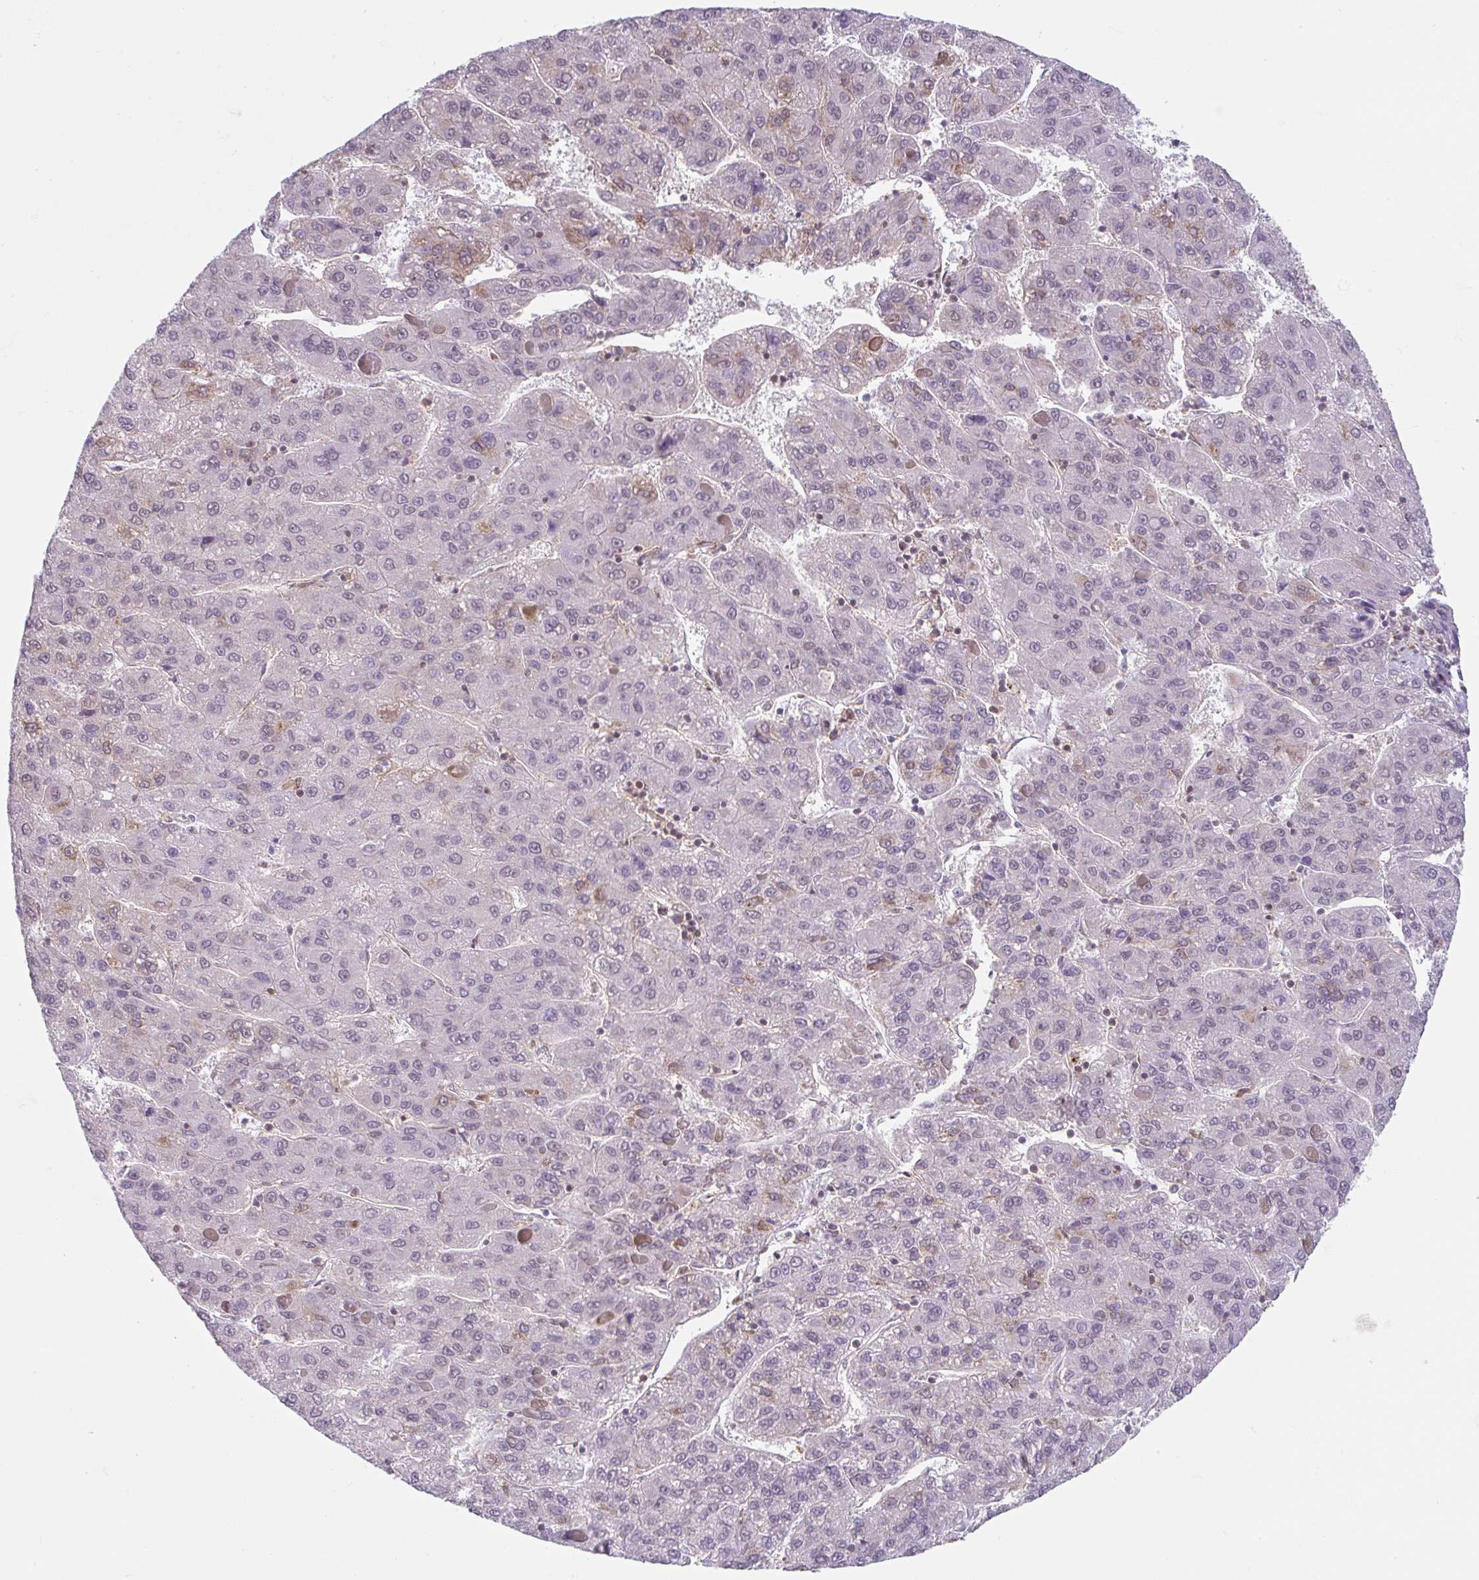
{"staining": {"intensity": "weak", "quantity": "<25%", "location": "cytoplasmic/membranous,nuclear"}, "tissue": "liver cancer", "cell_type": "Tumor cells", "image_type": "cancer", "snomed": [{"axis": "morphology", "description": "Carcinoma, Hepatocellular, NOS"}, {"axis": "topography", "description": "Liver"}], "caption": "The histopathology image displays no staining of tumor cells in liver cancer (hepatocellular carcinoma). (Immunohistochemistry (ihc), brightfield microscopy, high magnification).", "gene": "RALBP1", "patient": {"sex": "female", "age": 82}}